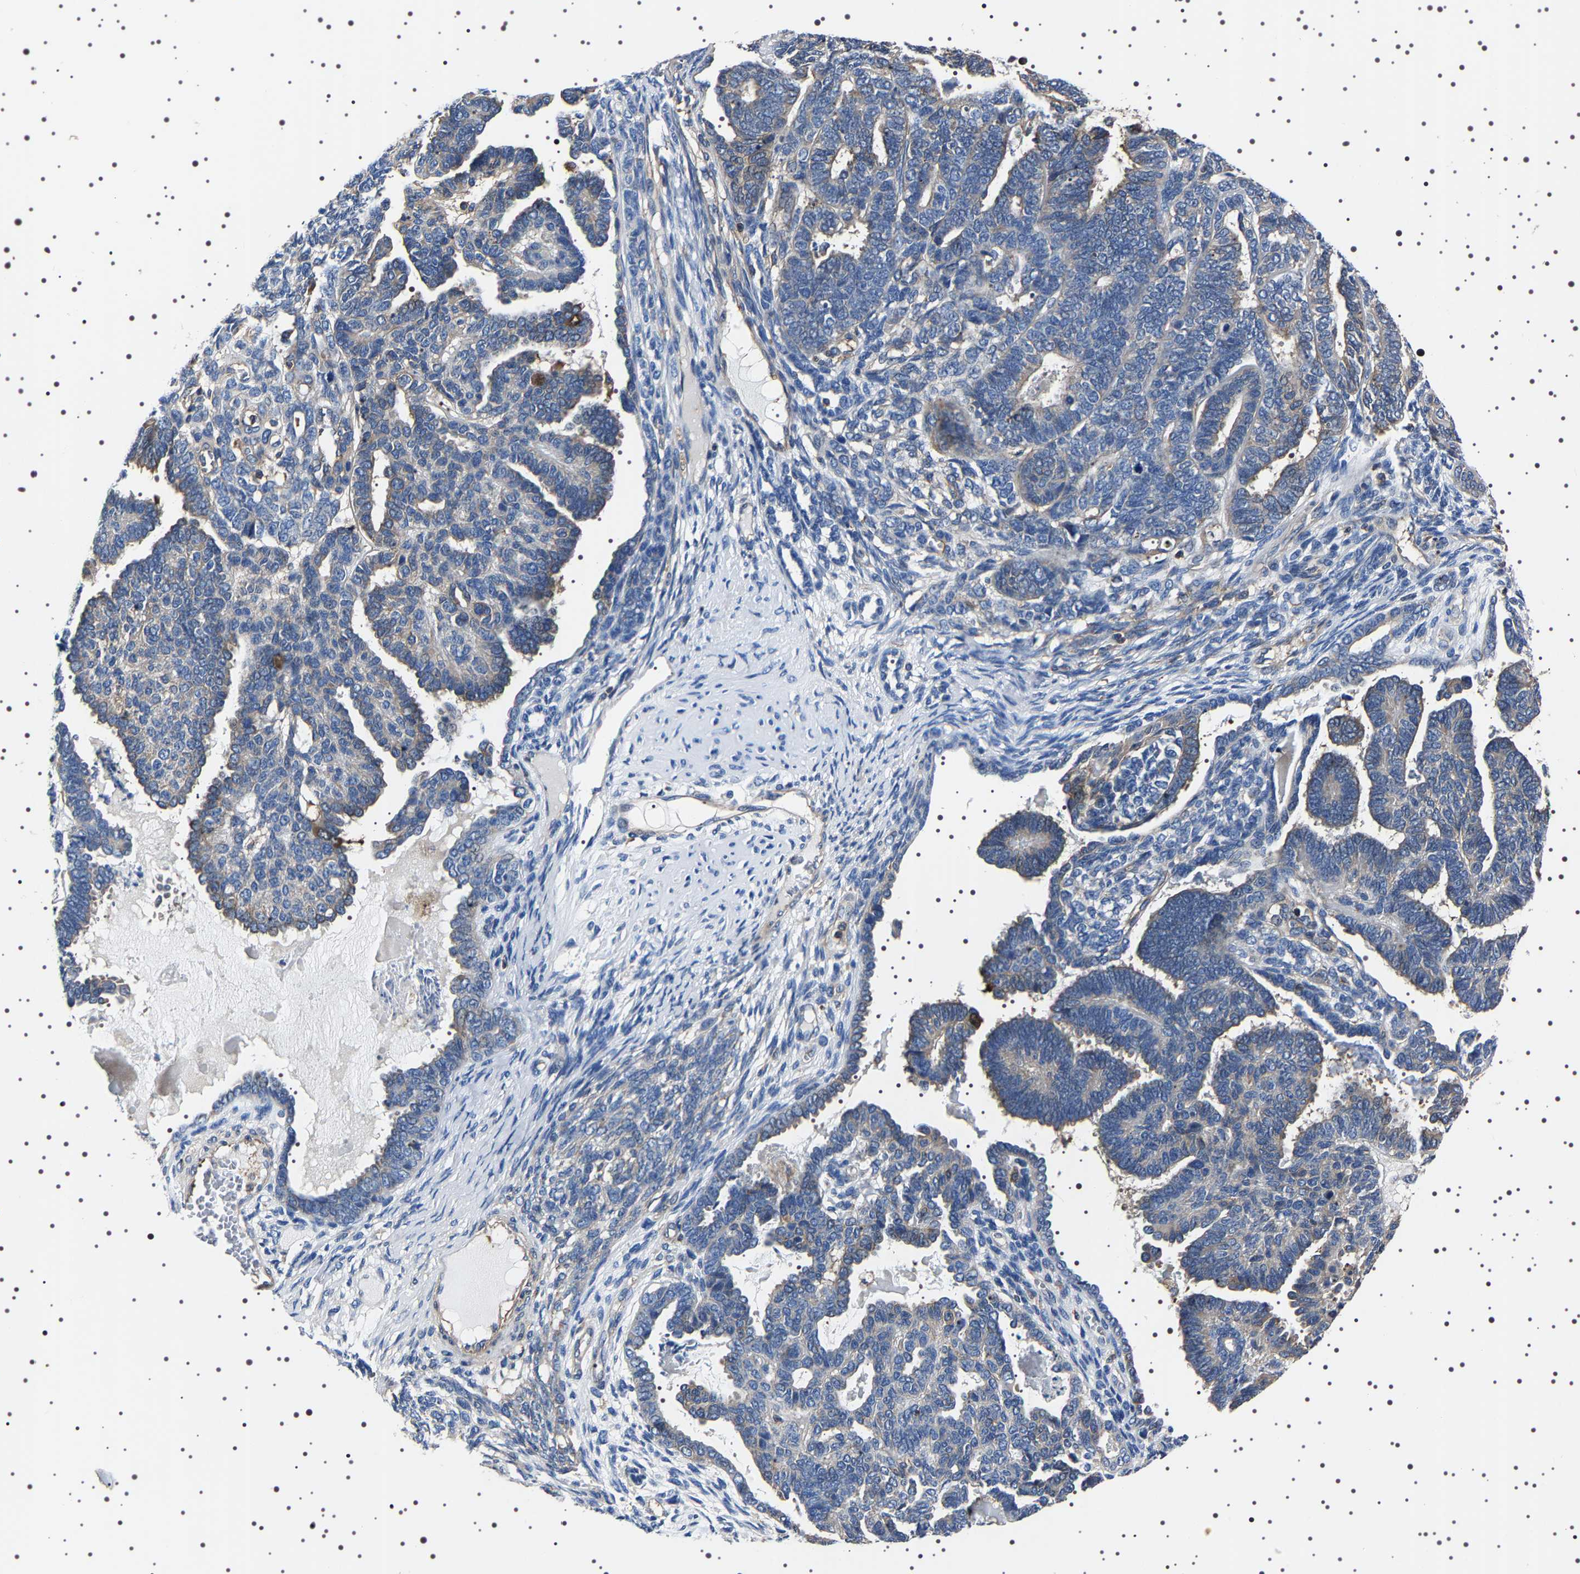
{"staining": {"intensity": "negative", "quantity": "none", "location": "none"}, "tissue": "endometrial cancer", "cell_type": "Tumor cells", "image_type": "cancer", "snomed": [{"axis": "morphology", "description": "Neoplasm, malignant, NOS"}, {"axis": "topography", "description": "Endometrium"}], "caption": "Human endometrial cancer (malignant neoplasm) stained for a protein using immunohistochemistry (IHC) shows no staining in tumor cells.", "gene": "WDR1", "patient": {"sex": "female", "age": 74}}